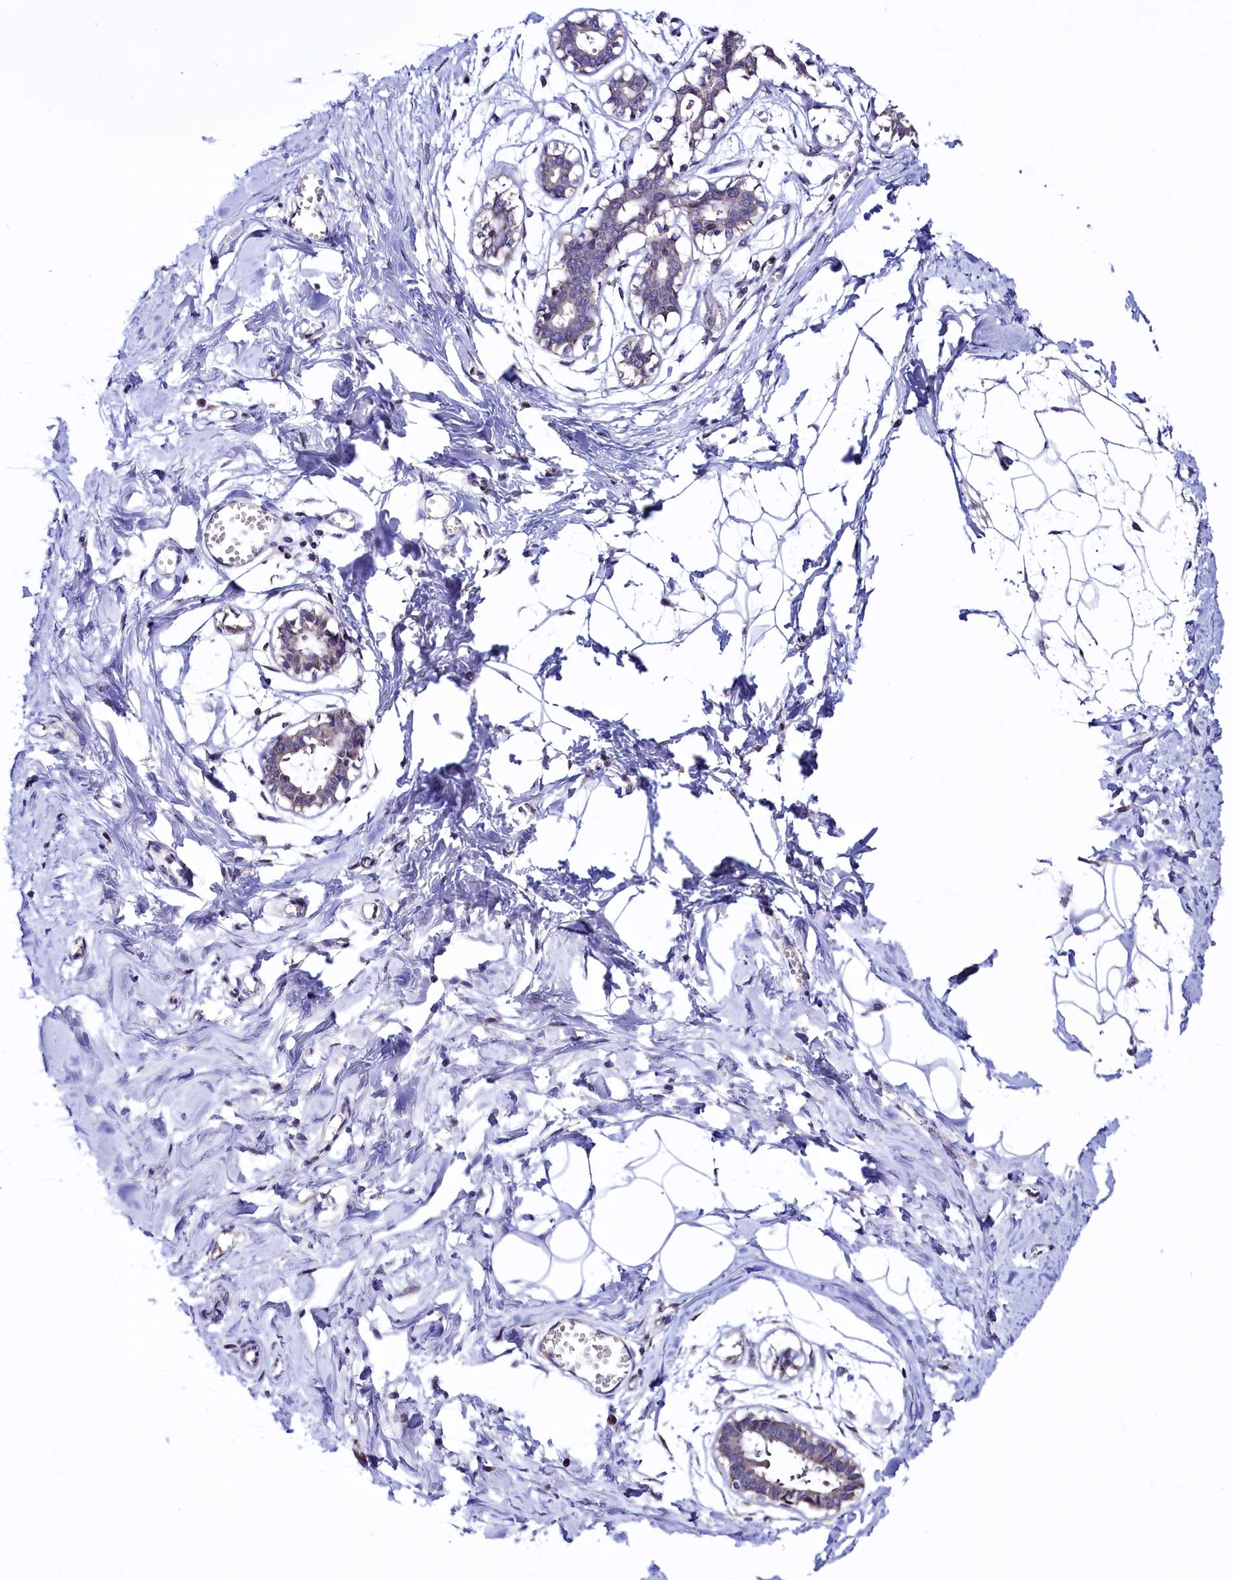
{"staining": {"intensity": "negative", "quantity": "none", "location": "none"}, "tissue": "breast", "cell_type": "Adipocytes", "image_type": "normal", "snomed": [{"axis": "morphology", "description": "Normal tissue, NOS"}, {"axis": "topography", "description": "Breast"}], "caption": "Human breast stained for a protein using immunohistochemistry exhibits no expression in adipocytes.", "gene": "HAND1", "patient": {"sex": "female", "age": 27}}